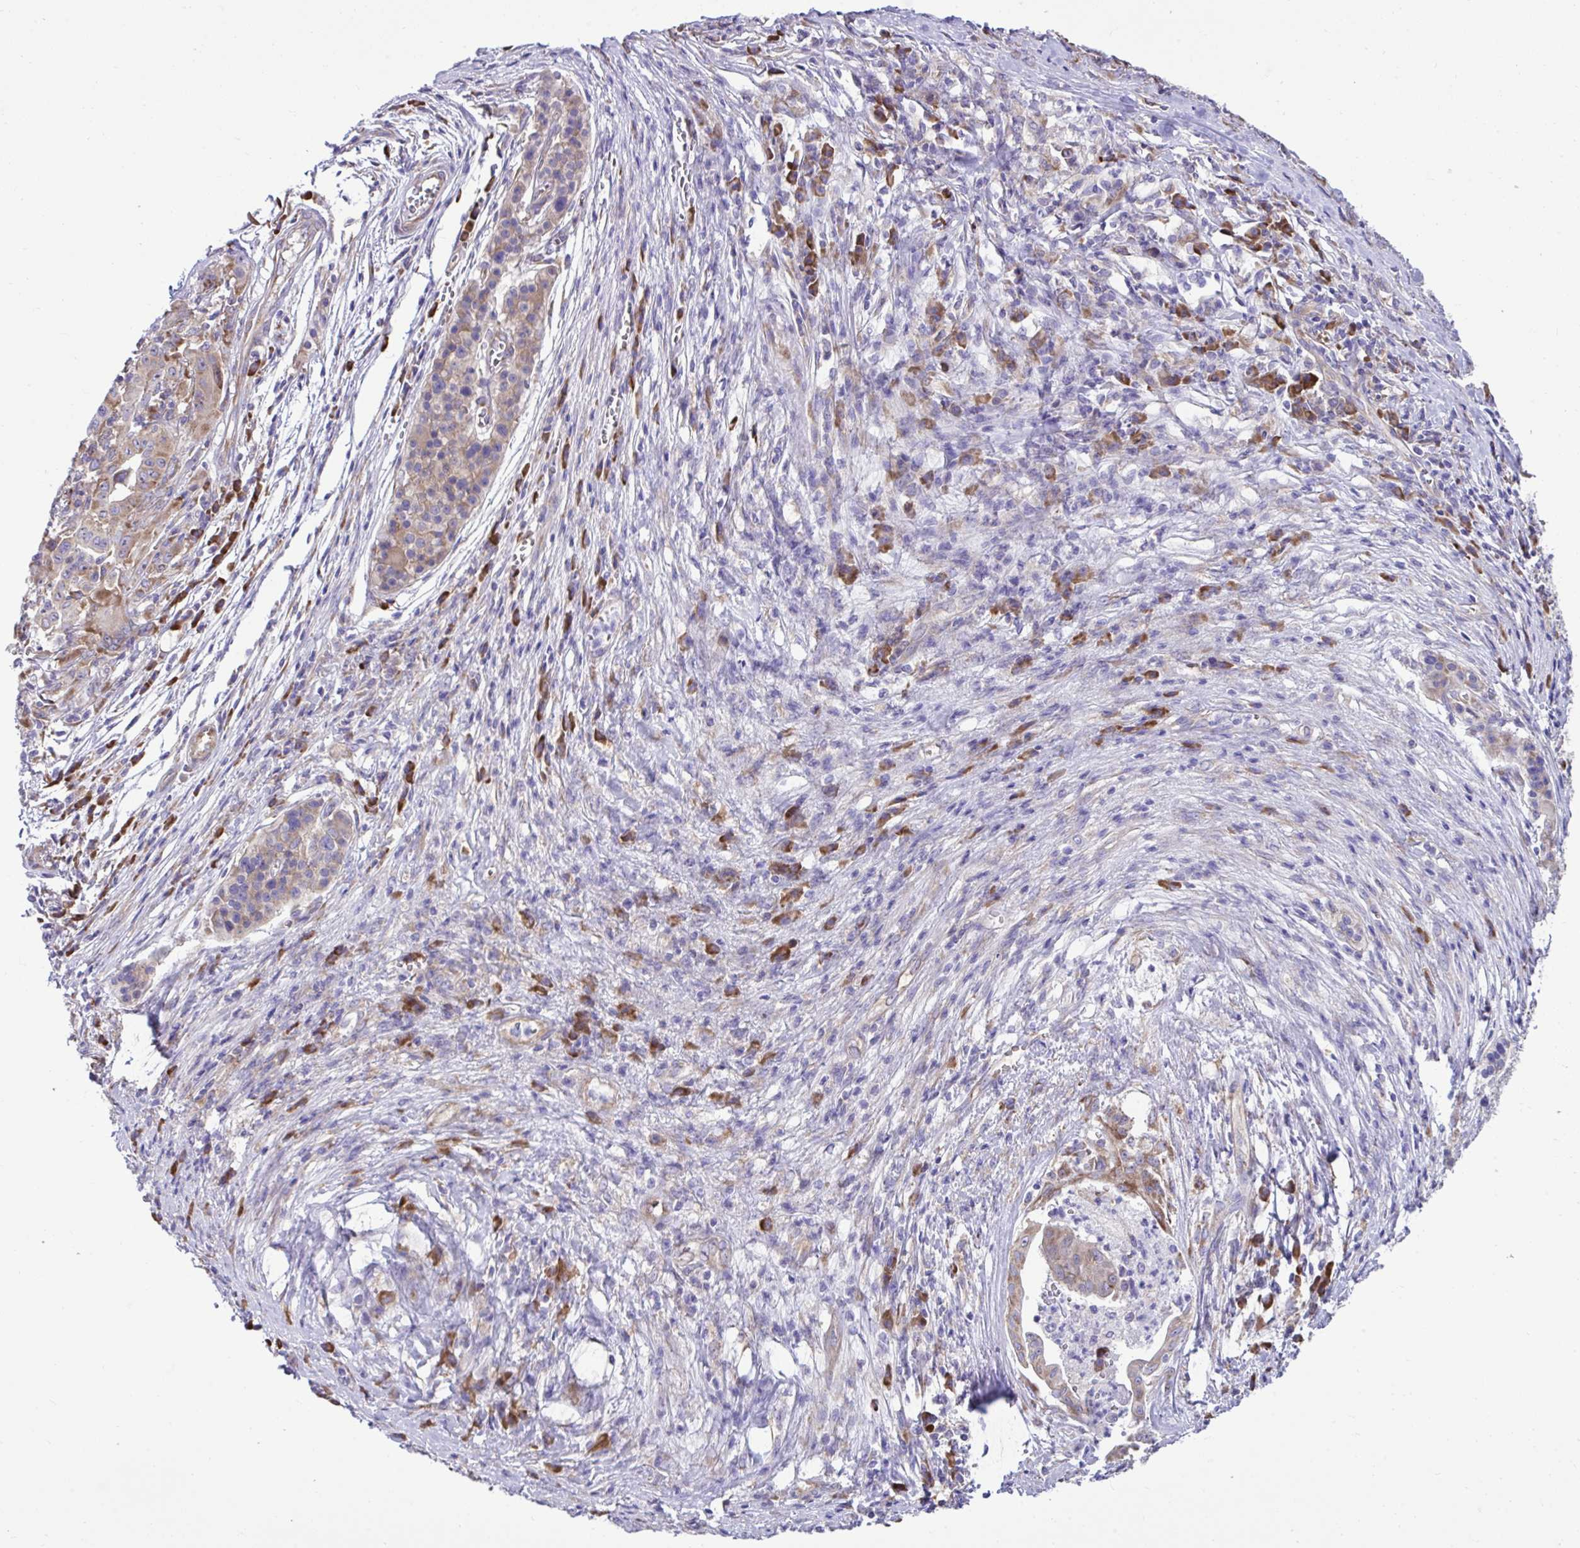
{"staining": {"intensity": "moderate", "quantity": "25%-75%", "location": "cytoplasmic/membranous"}, "tissue": "pancreatic cancer", "cell_type": "Tumor cells", "image_type": "cancer", "snomed": [{"axis": "morphology", "description": "Adenocarcinoma, NOS"}, {"axis": "topography", "description": "Pancreas"}], "caption": "Moderate cytoplasmic/membranous protein expression is identified in approximately 25%-75% of tumor cells in adenocarcinoma (pancreatic).", "gene": "RPL7", "patient": {"sex": "male", "age": 63}}